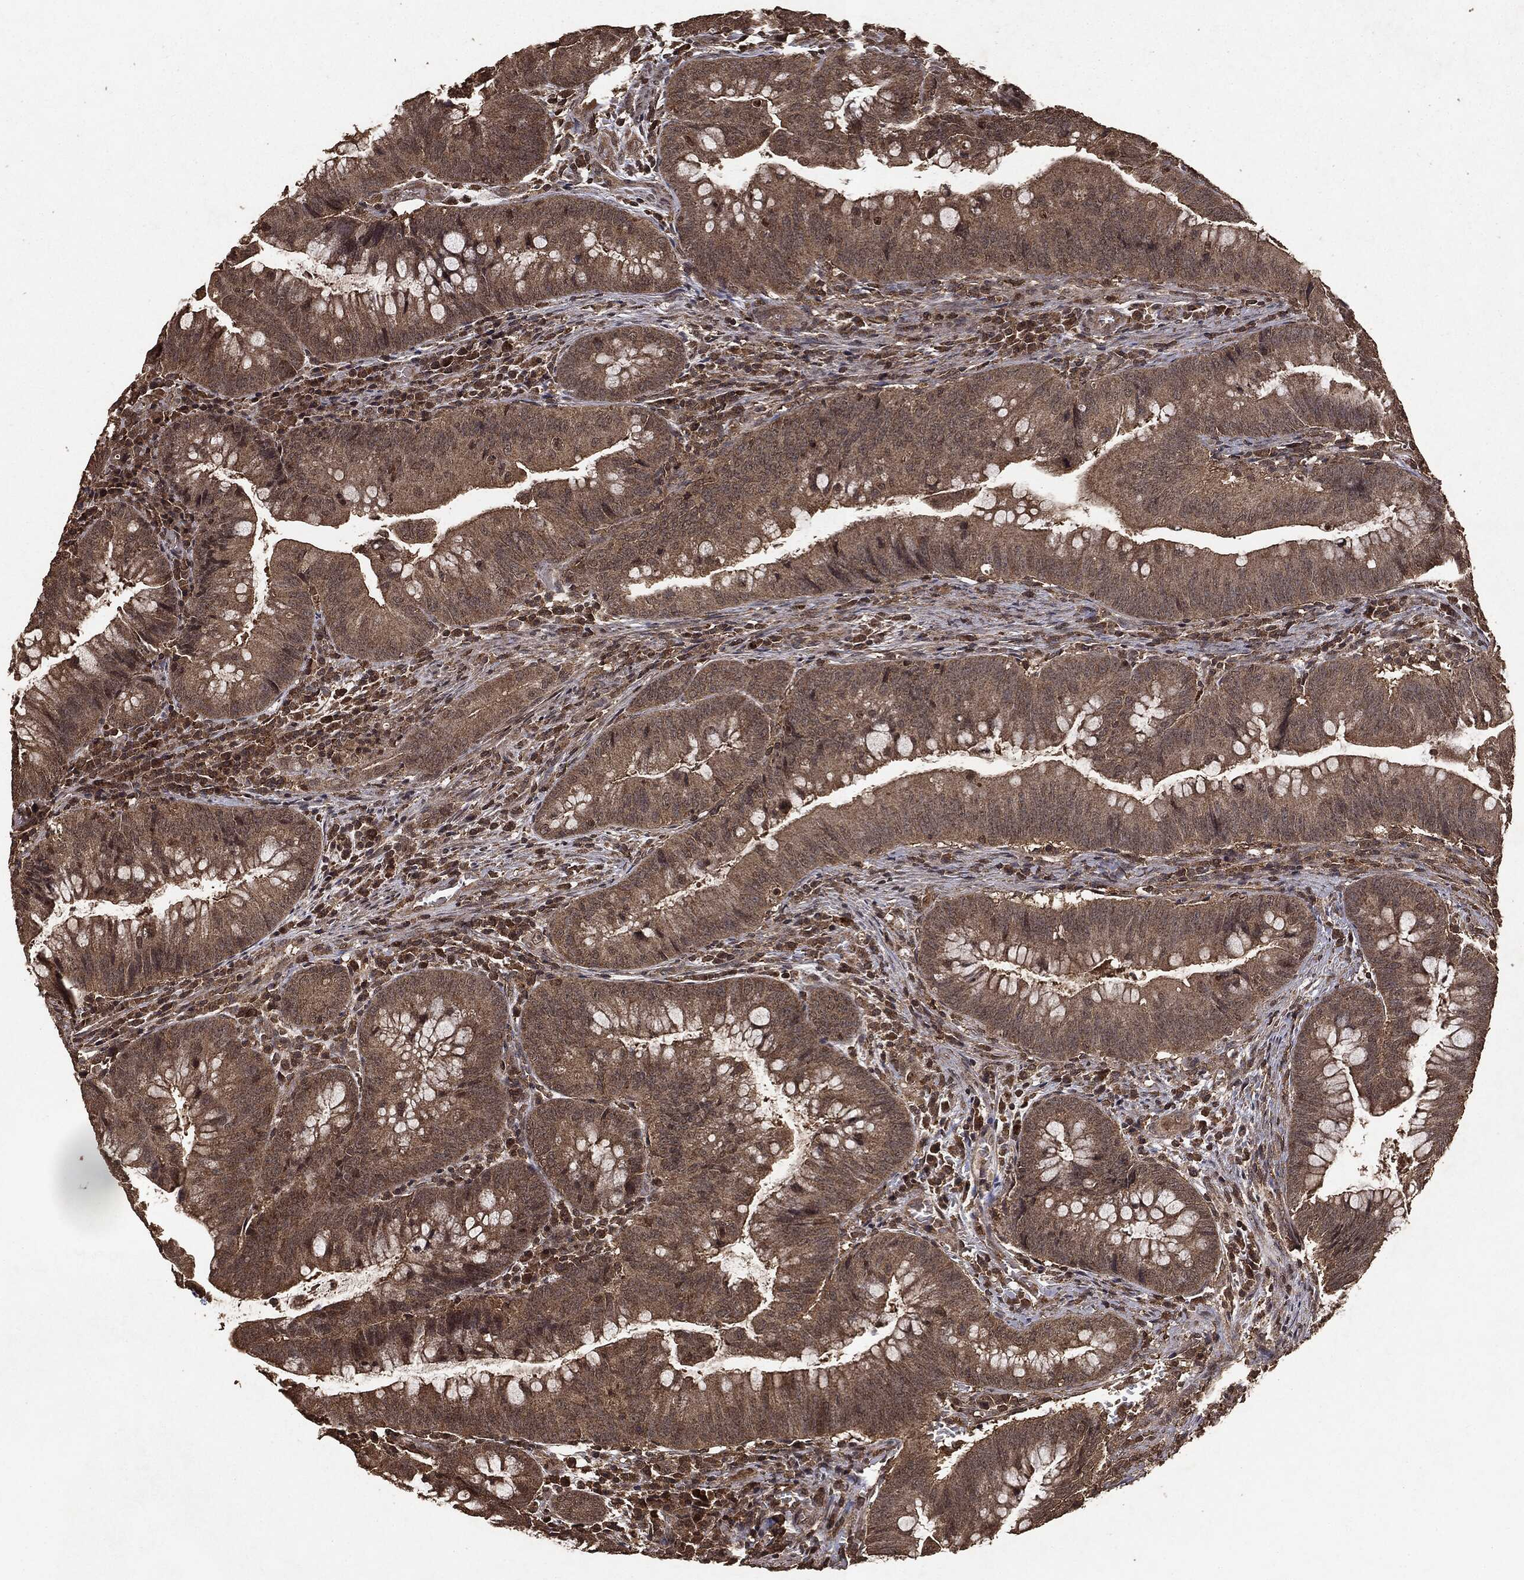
{"staining": {"intensity": "moderate", "quantity": ">75%", "location": "cytoplasmic/membranous"}, "tissue": "colorectal cancer", "cell_type": "Tumor cells", "image_type": "cancer", "snomed": [{"axis": "morphology", "description": "Adenocarcinoma, NOS"}, {"axis": "topography", "description": "Colon"}], "caption": "An immunohistochemistry (IHC) photomicrograph of neoplastic tissue is shown. Protein staining in brown highlights moderate cytoplasmic/membranous positivity in colorectal cancer (adenocarcinoma) within tumor cells.", "gene": "NME1", "patient": {"sex": "male", "age": 62}}